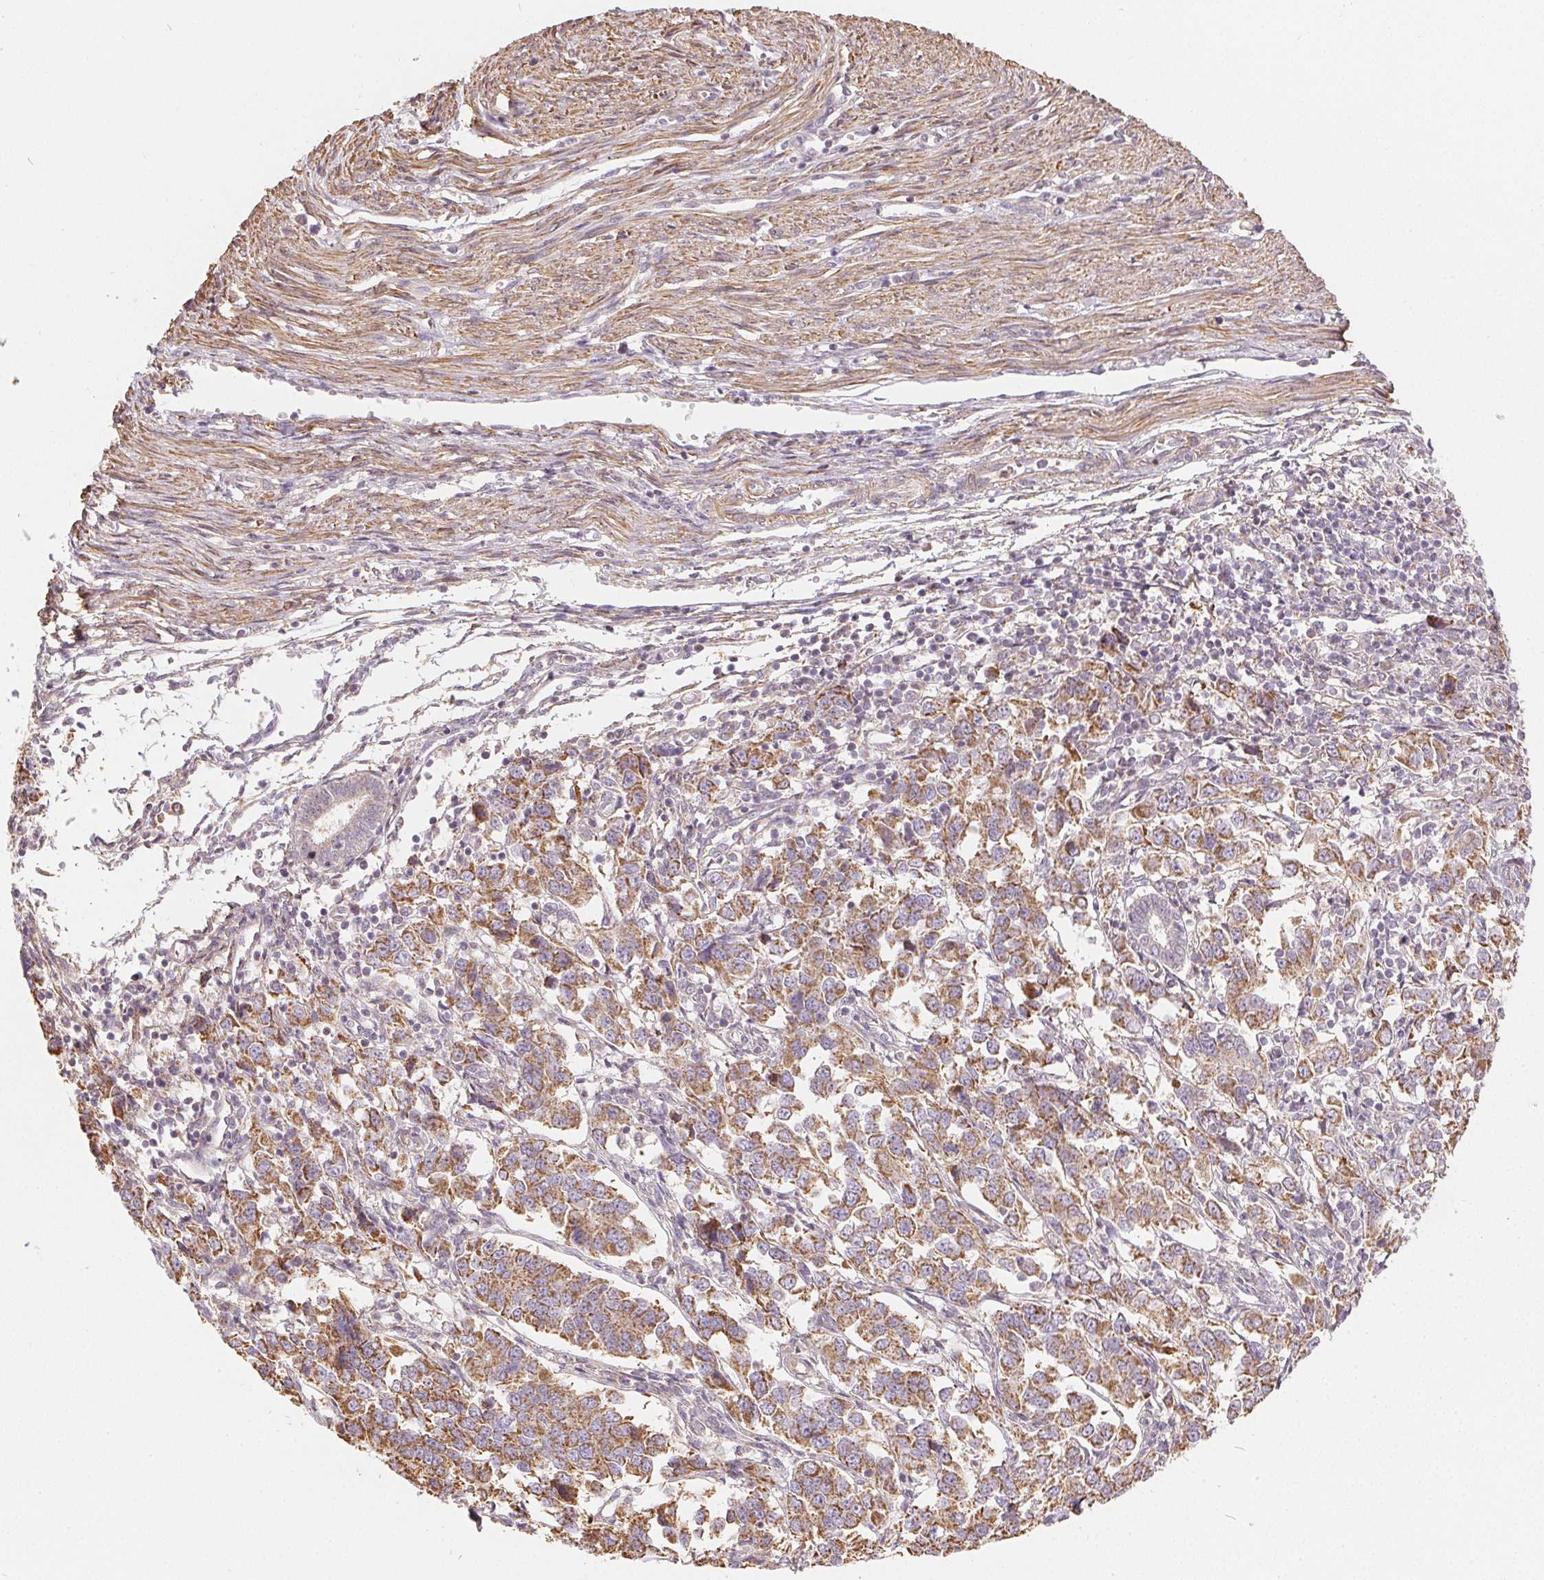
{"staining": {"intensity": "moderate", "quantity": ">75%", "location": "cytoplasmic/membranous"}, "tissue": "endometrial cancer", "cell_type": "Tumor cells", "image_type": "cancer", "snomed": [{"axis": "morphology", "description": "Adenocarcinoma, NOS"}, {"axis": "topography", "description": "Endometrium"}], "caption": "This image exhibits IHC staining of endometrial cancer (adenocarcinoma), with medium moderate cytoplasmic/membranous positivity in approximately >75% of tumor cells.", "gene": "REV3L", "patient": {"sex": "female", "age": 43}}